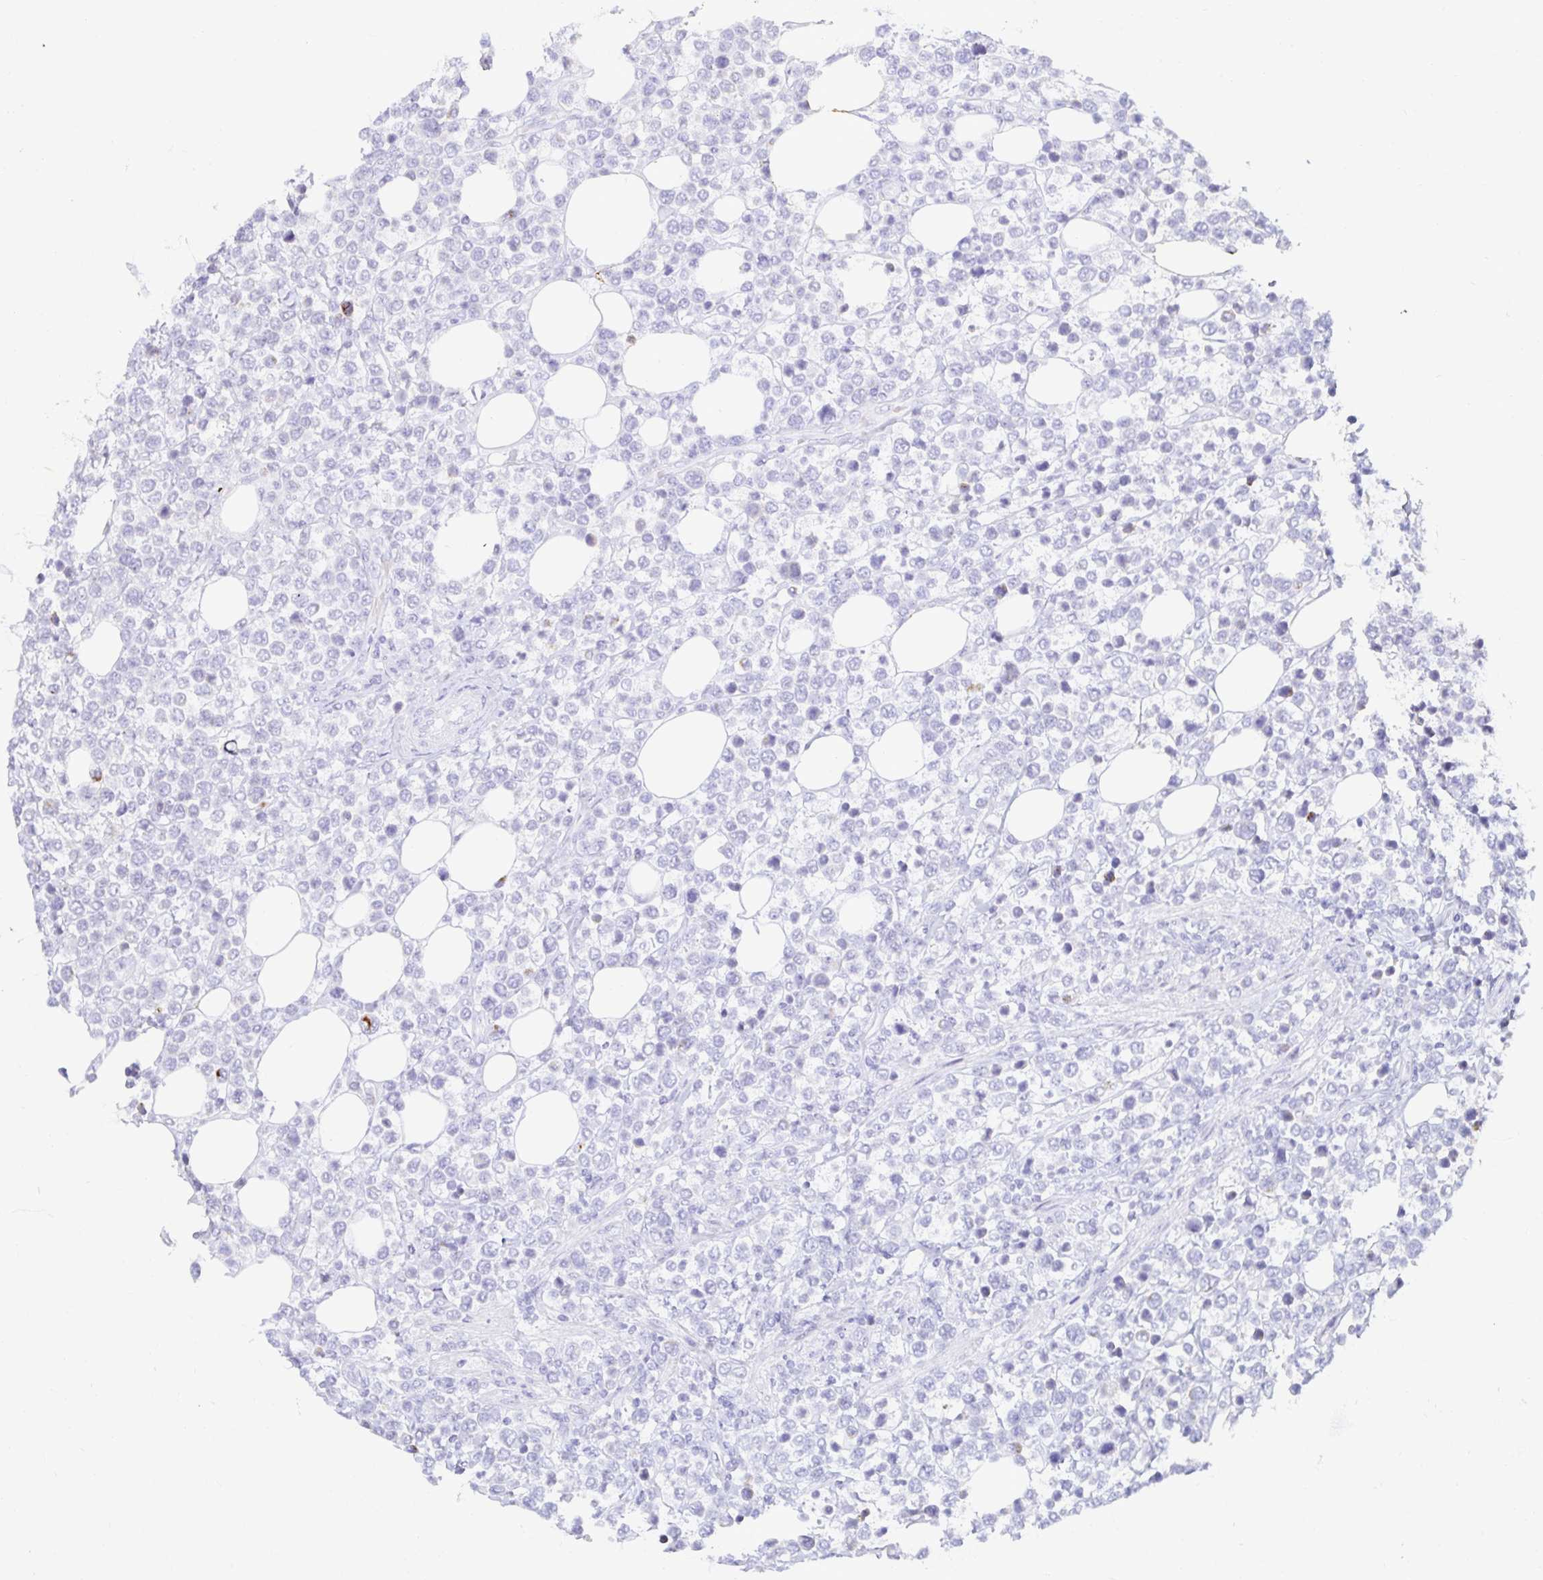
{"staining": {"intensity": "negative", "quantity": "none", "location": "none"}, "tissue": "lymphoma", "cell_type": "Tumor cells", "image_type": "cancer", "snomed": [{"axis": "morphology", "description": "Malignant lymphoma, non-Hodgkin's type, High grade"}, {"axis": "topography", "description": "Soft tissue"}], "caption": "Tumor cells are negative for protein expression in human malignant lymphoma, non-Hodgkin's type (high-grade). The staining is performed using DAB (3,3'-diaminobenzidine) brown chromogen with nuclei counter-stained in using hematoxylin.", "gene": "MON2", "patient": {"sex": "female", "age": 56}}